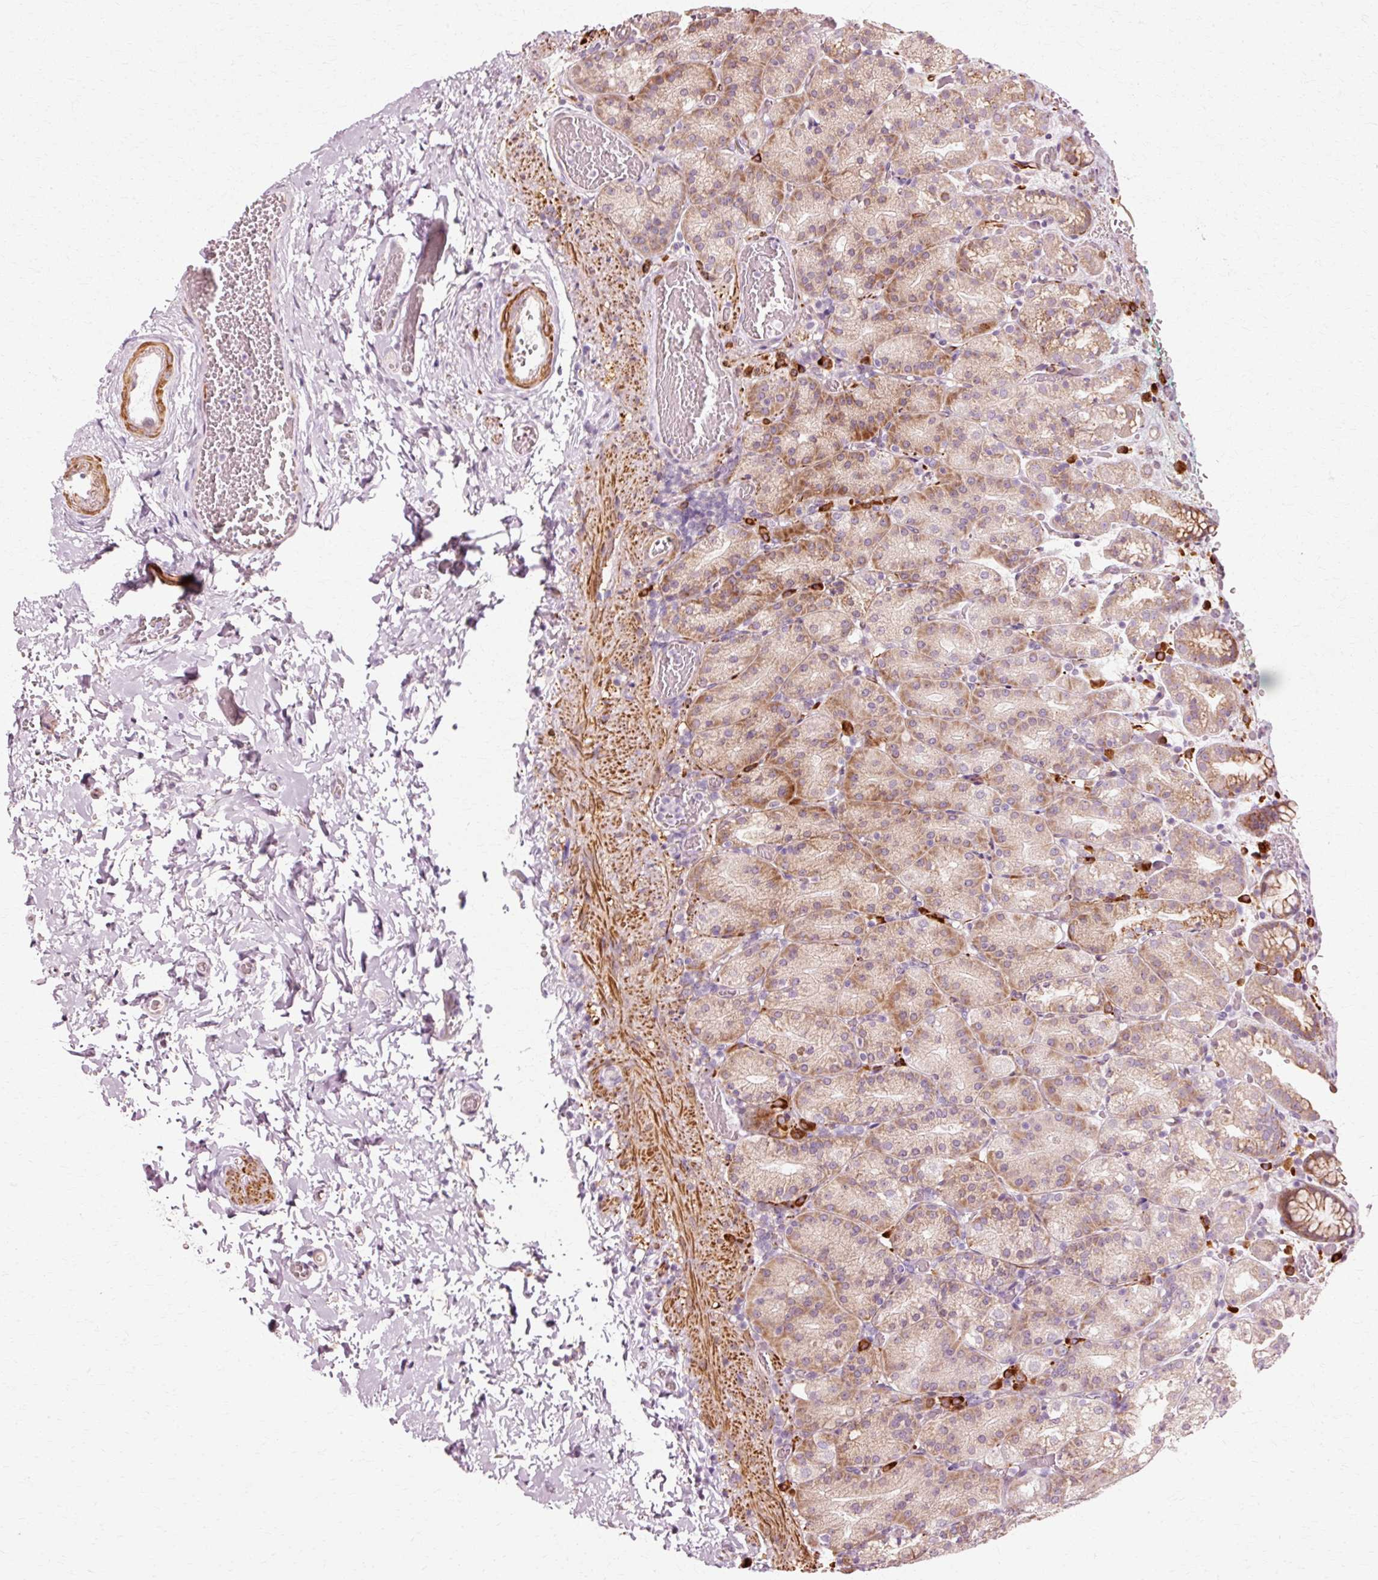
{"staining": {"intensity": "moderate", "quantity": "25%-75%", "location": "cytoplasmic/membranous"}, "tissue": "stomach", "cell_type": "Glandular cells", "image_type": "normal", "snomed": [{"axis": "morphology", "description": "Normal tissue, NOS"}, {"axis": "topography", "description": "Stomach, upper"}], "caption": "A micrograph of stomach stained for a protein exhibits moderate cytoplasmic/membranous brown staining in glandular cells. Using DAB (brown) and hematoxylin (blue) stains, captured at high magnification using brightfield microscopy.", "gene": "RANBP2", "patient": {"sex": "female", "age": 81}}